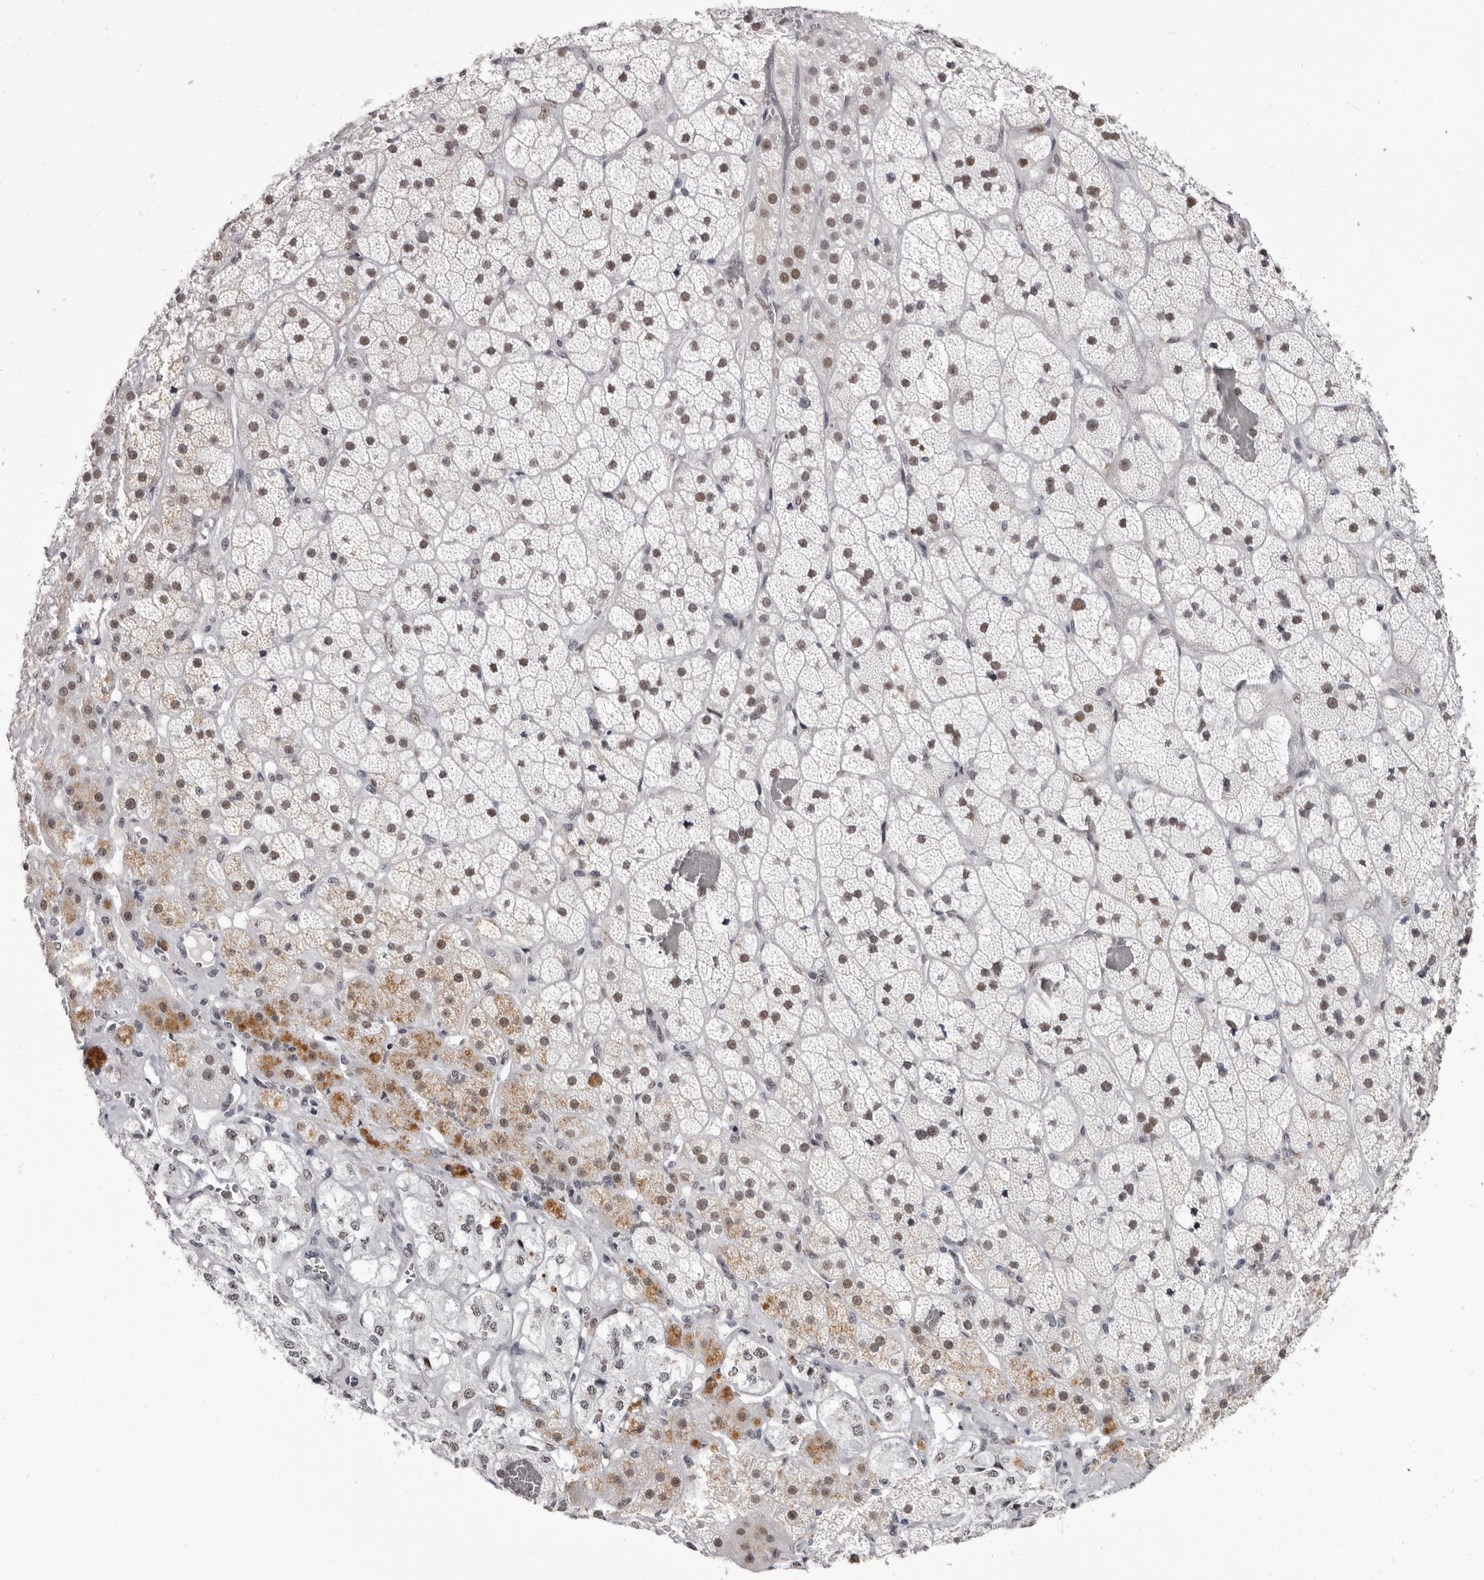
{"staining": {"intensity": "moderate", "quantity": "<25%", "location": "cytoplasmic/membranous,nuclear"}, "tissue": "adrenal gland", "cell_type": "Glandular cells", "image_type": "normal", "snomed": [{"axis": "morphology", "description": "Normal tissue, NOS"}, {"axis": "topography", "description": "Adrenal gland"}], "caption": "Immunohistochemistry (DAB) staining of unremarkable human adrenal gland exhibits moderate cytoplasmic/membranous,nuclear protein expression in about <25% of glandular cells. The staining is performed using DAB (3,3'-diaminobenzidine) brown chromogen to label protein expression. The nuclei are counter-stained blue using hematoxylin.", "gene": "ZNF326", "patient": {"sex": "male", "age": 57}}